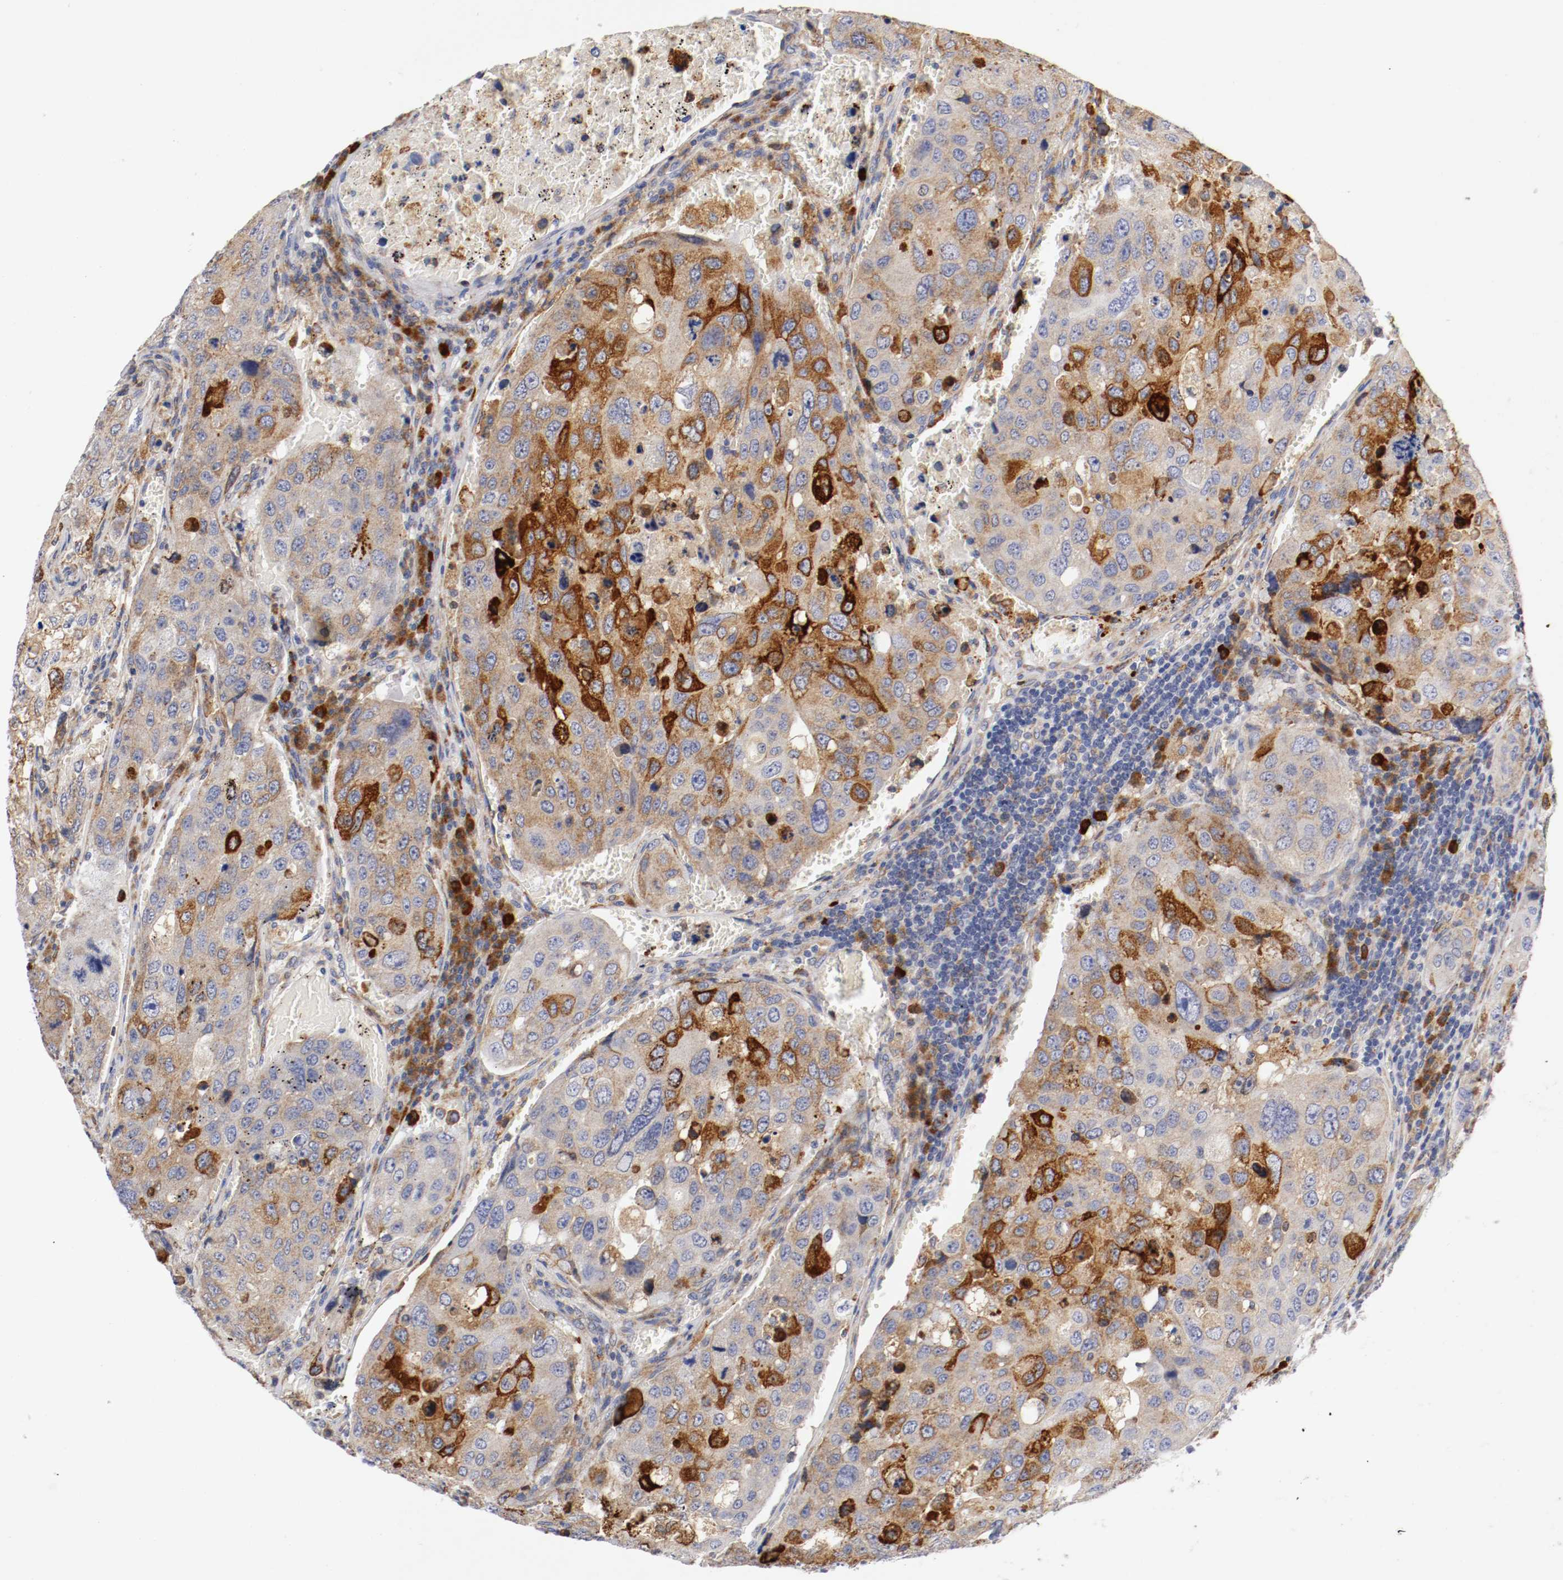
{"staining": {"intensity": "strong", "quantity": "25%-75%", "location": "cytoplasmic/membranous"}, "tissue": "urothelial cancer", "cell_type": "Tumor cells", "image_type": "cancer", "snomed": [{"axis": "morphology", "description": "Urothelial carcinoma, High grade"}, {"axis": "topography", "description": "Lymph node"}, {"axis": "topography", "description": "Urinary bladder"}], "caption": "The image shows staining of urothelial carcinoma (high-grade), revealing strong cytoplasmic/membranous protein expression (brown color) within tumor cells. (IHC, brightfield microscopy, high magnification).", "gene": "TRAF2", "patient": {"sex": "male", "age": 51}}